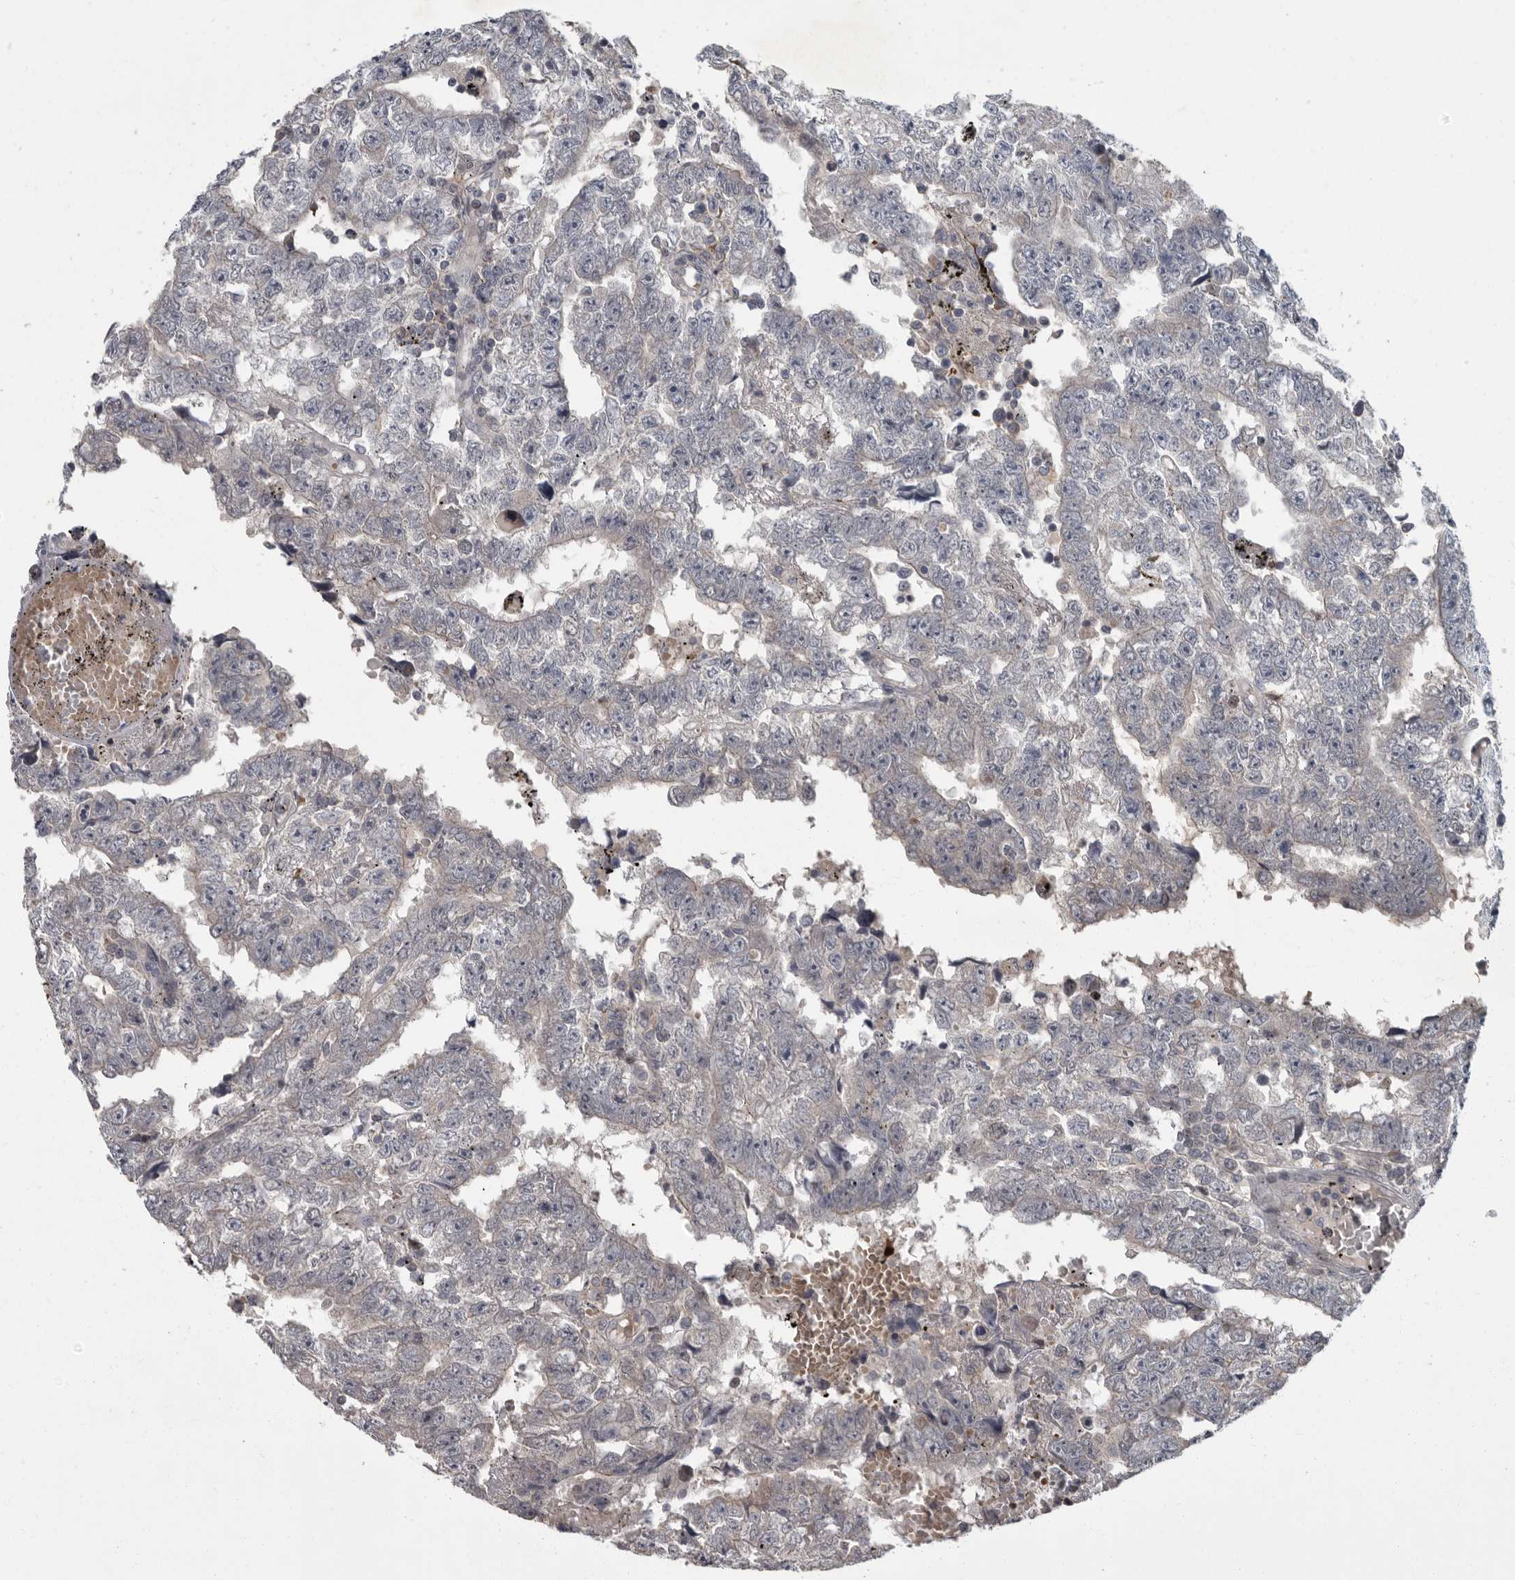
{"staining": {"intensity": "negative", "quantity": "none", "location": "none"}, "tissue": "testis cancer", "cell_type": "Tumor cells", "image_type": "cancer", "snomed": [{"axis": "morphology", "description": "Carcinoma, Embryonal, NOS"}, {"axis": "topography", "description": "Testis"}], "caption": "Photomicrograph shows no protein expression in tumor cells of testis cancer tissue.", "gene": "PDE7A", "patient": {"sex": "male", "age": 25}}